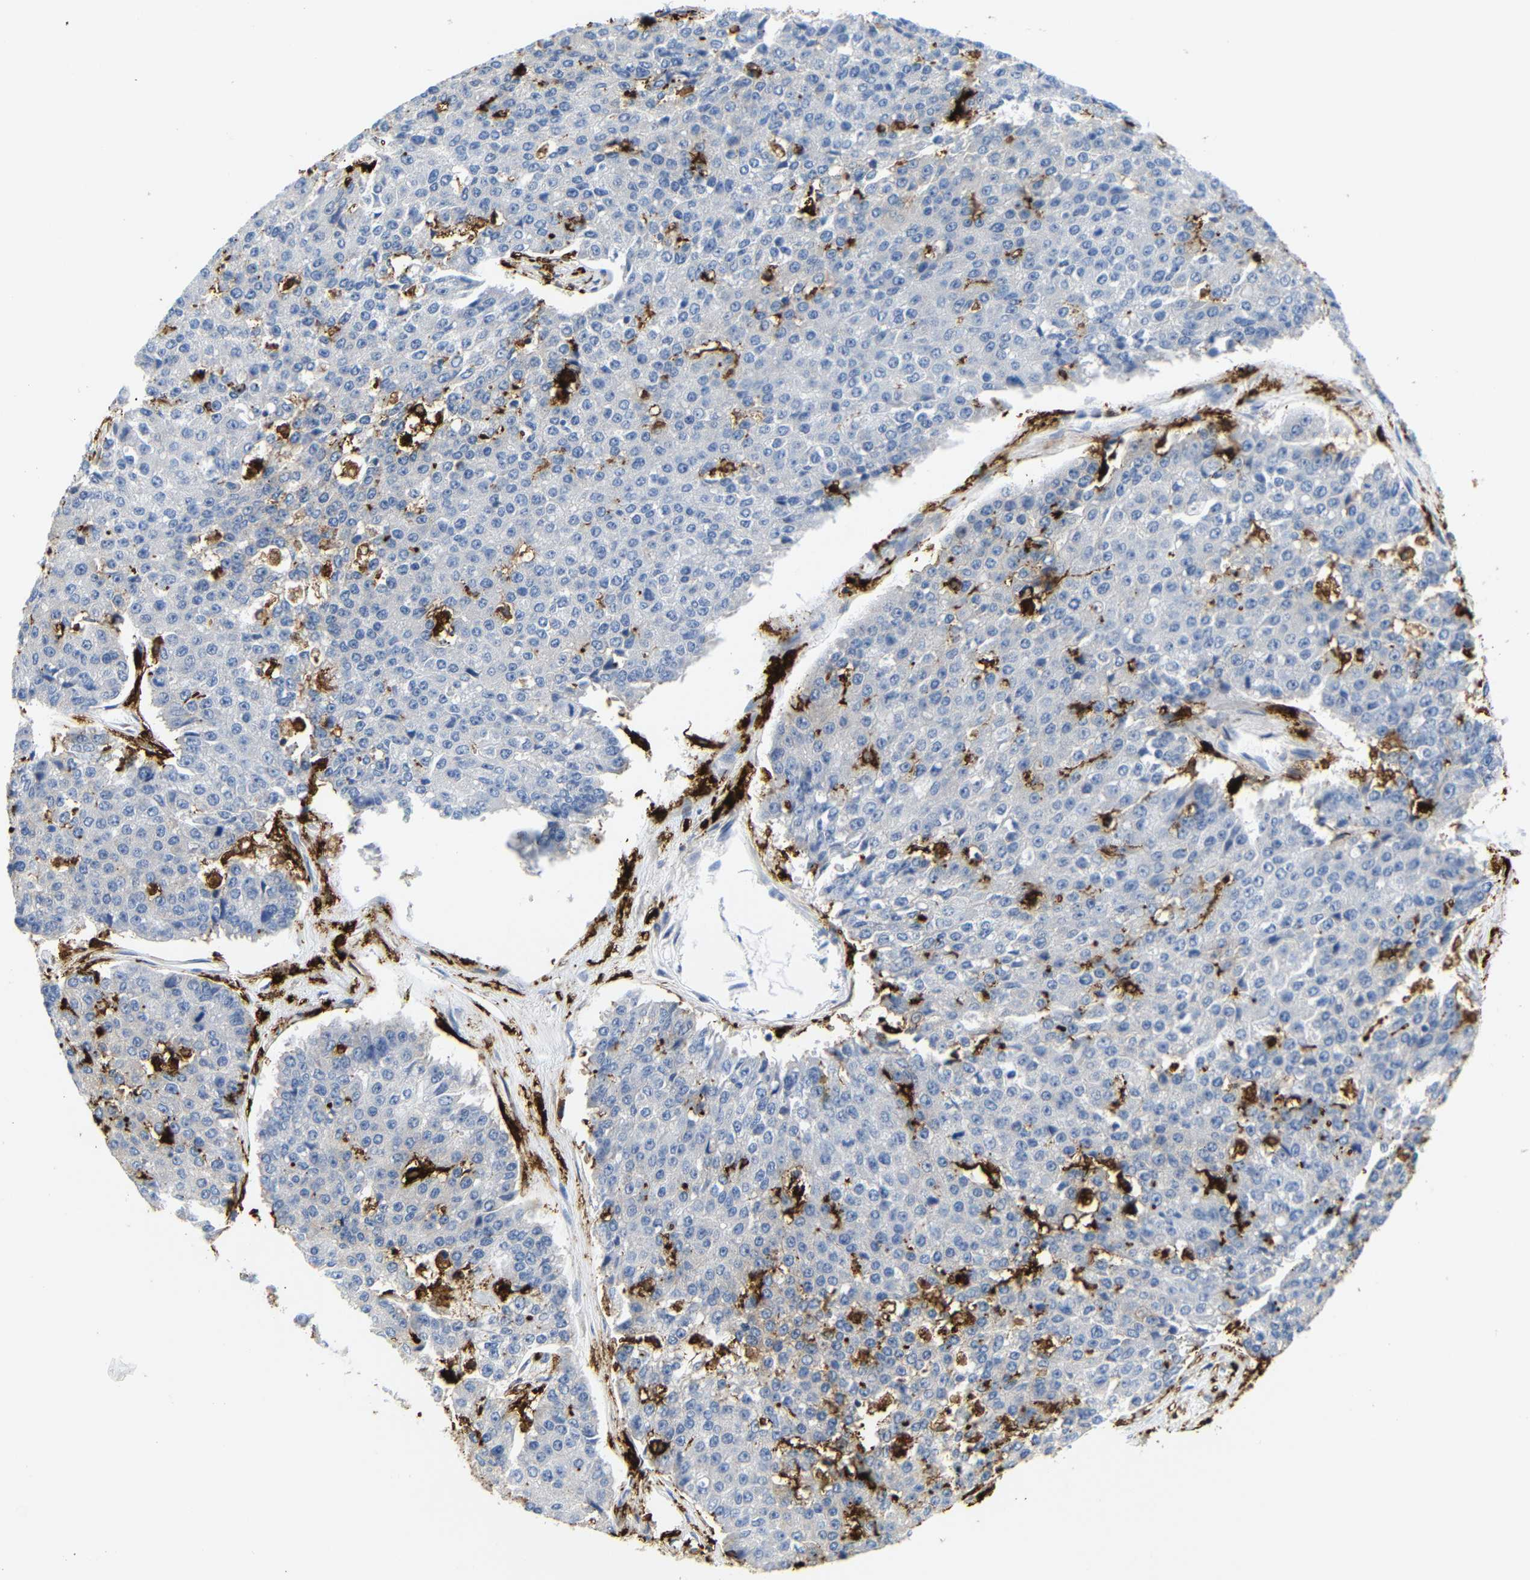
{"staining": {"intensity": "negative", "quantity": "none", "location": "none"}, "tissue": "pancreatic cancer", "cell_type": "Tumor cells", "image_type": "cancer", "snomed": [{"axis": "morphology", "description": "Adenocarcinoma, NOS"}, {"axis": "topography", "description": "Pancreas"}], "caption": "A high-resolution micrograph shows immunohistochemistry (IHC) staining of adenocarcinoma (pancreatic), which reveals no significant positivity in tumor cells. Nuclei are stained in blue.", "gene": "HLA-DQB1", "patient": {"sex": "male", "age": 50}}